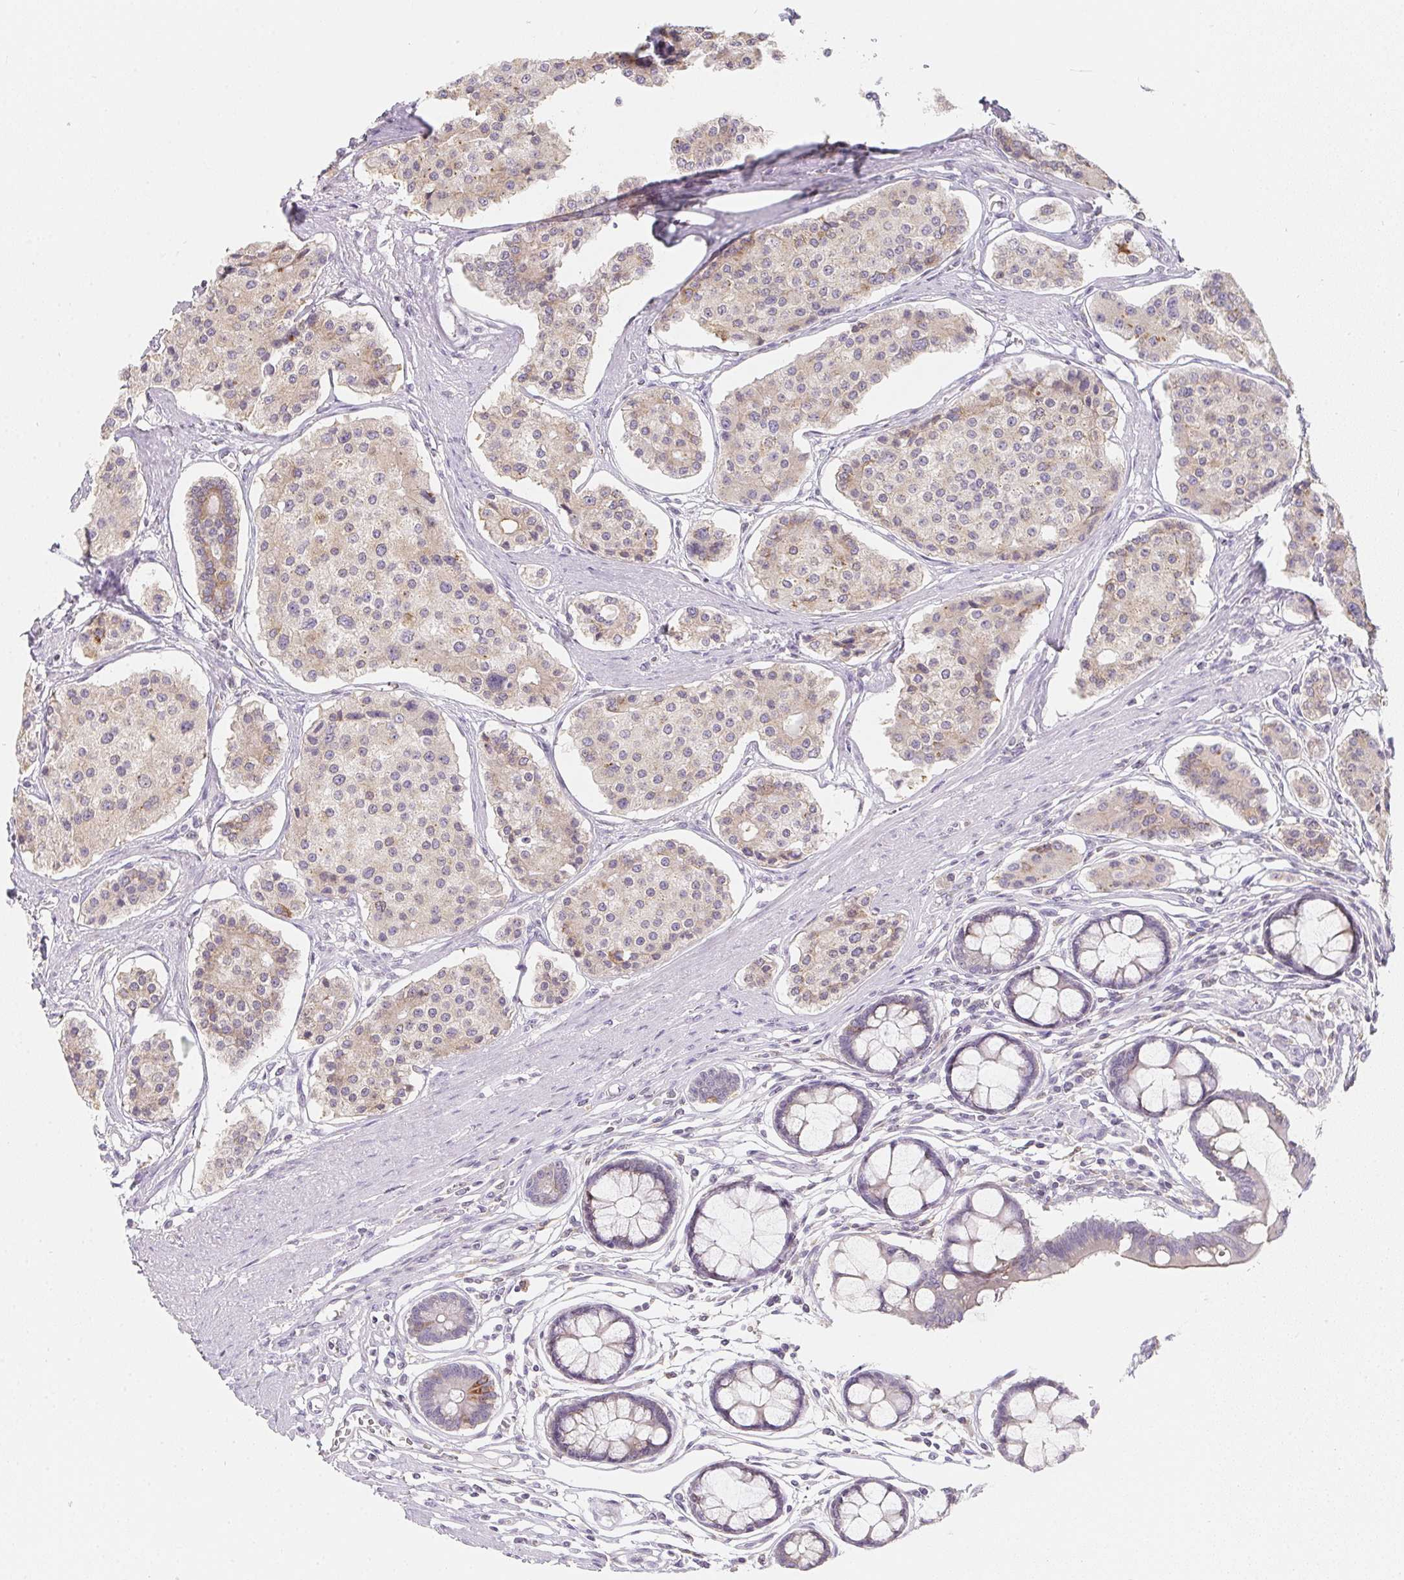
{"staining": {"intensity": "weak", "quantity": "25%-75%", "location": "cytoplasmic/membranous"}, "tissue": "carcinoid", "cell_type": "Tumor cells", "image_type": "cancer", "snomed": [{"axis": "morphology", "description": "Carcinoid, malignant, NOS"}, {"axis": "topography", "description": "Small intestine"}], "caption": "Immunohistochemical staining of malignant carcinoid shows weak cytoplasmic/membranous protein staining in about 25%-75% of tumor cells. Using DAB (brown) and hematoxylin (blue) stains, captured at high magnification using brightfield microscopy.", "gene": "SOAT1", "patient": {"sex": "female", "age": 65}}